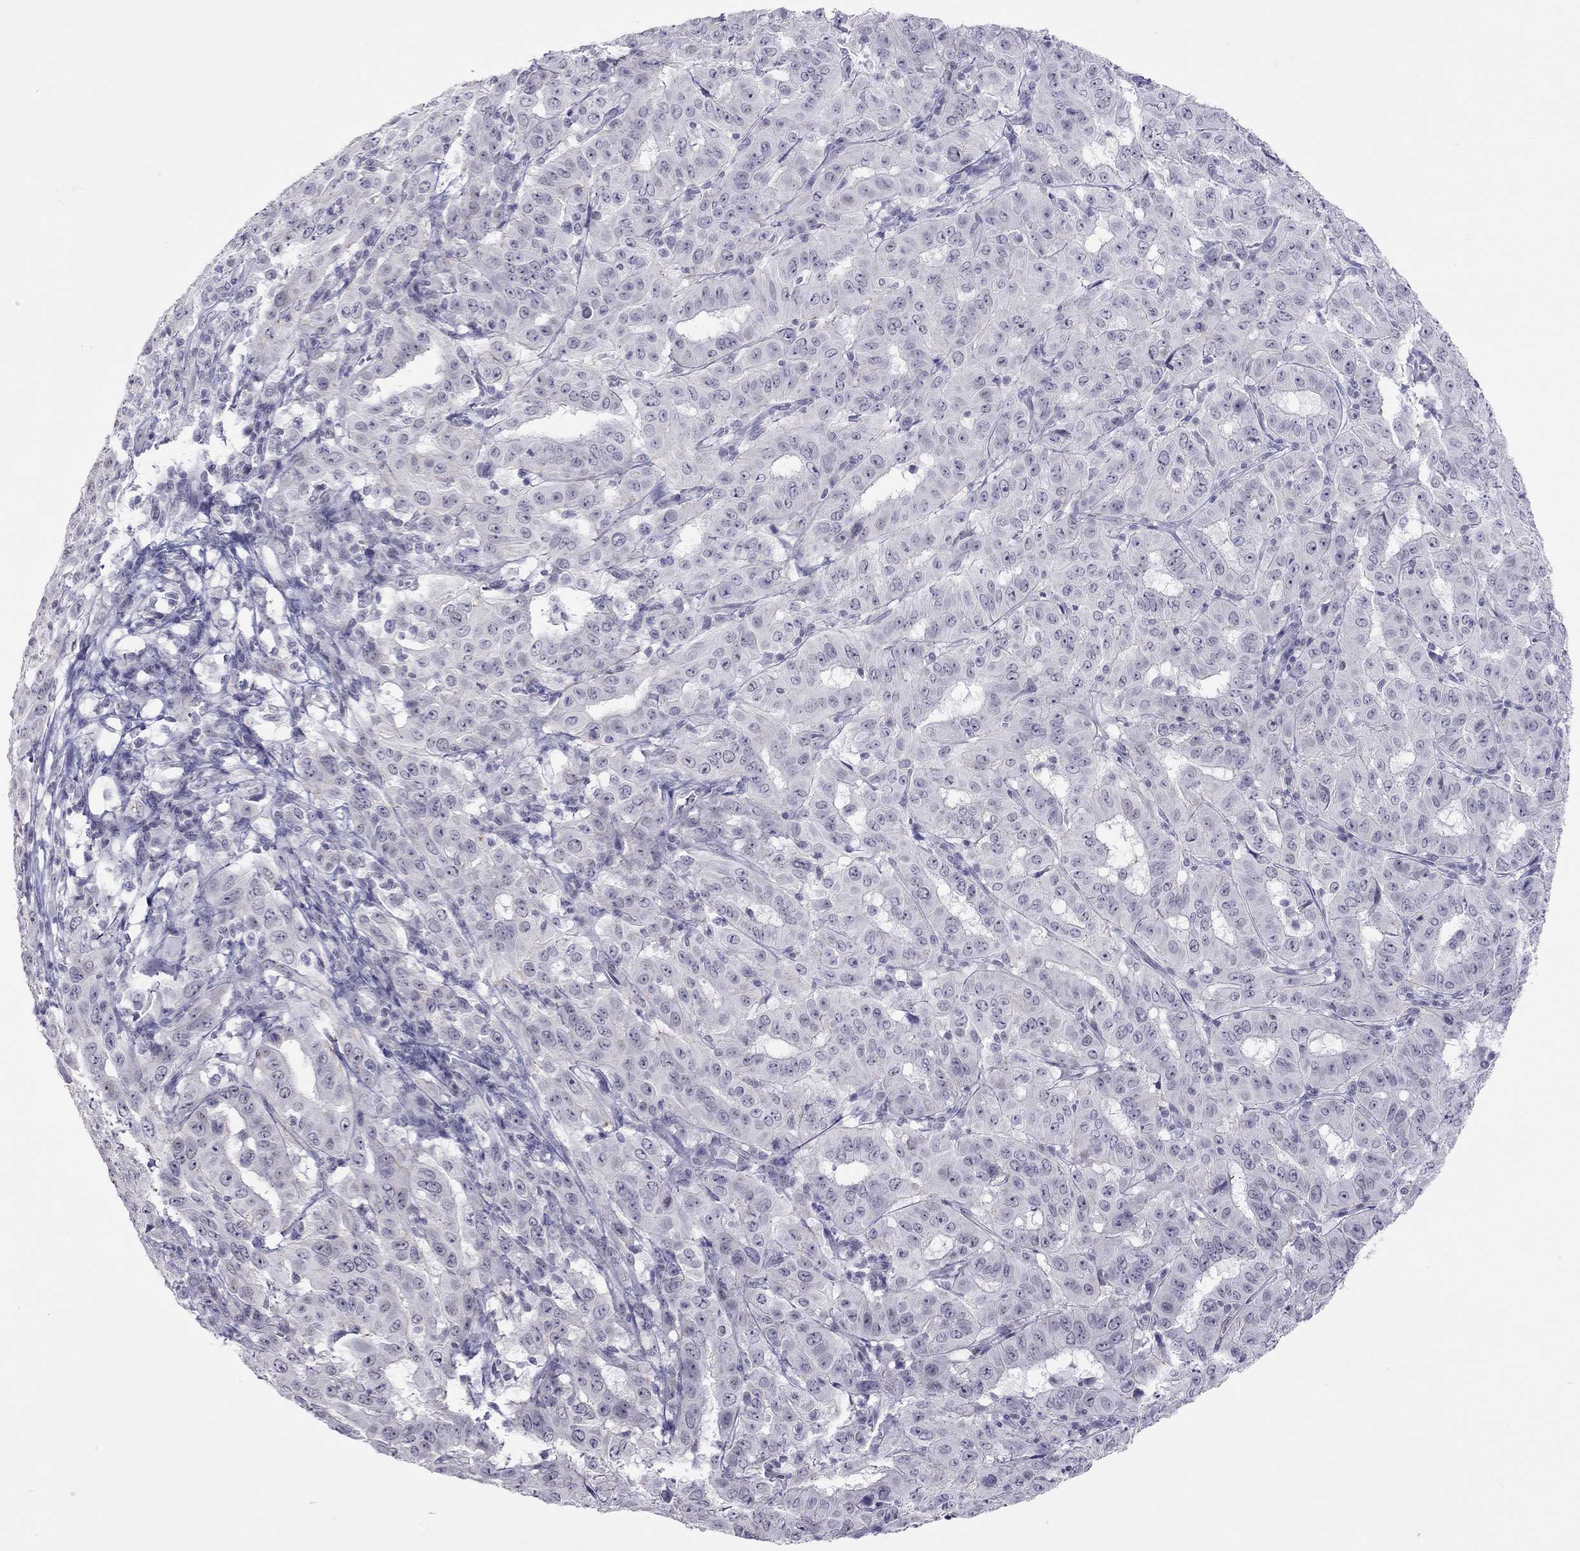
{"staining": {"intensity": "negative", "quantity": "none", "location": "none"}, "tissue": "pancreatic cancer", "cell_type": "Tumor cells", "image_type": "cancer", "snomed": [{"axis": "morphology", "description": "Adenocarcinoma, NOS"}, {"axis": "topography", "description": "Pancreas"}], "caption": "Human pancreatic cancer stained for a protein using immunohistochemistry shows no expression in tumor cells.", "gene": "JHY", "patient": {"sex": "male", "age": 63}}